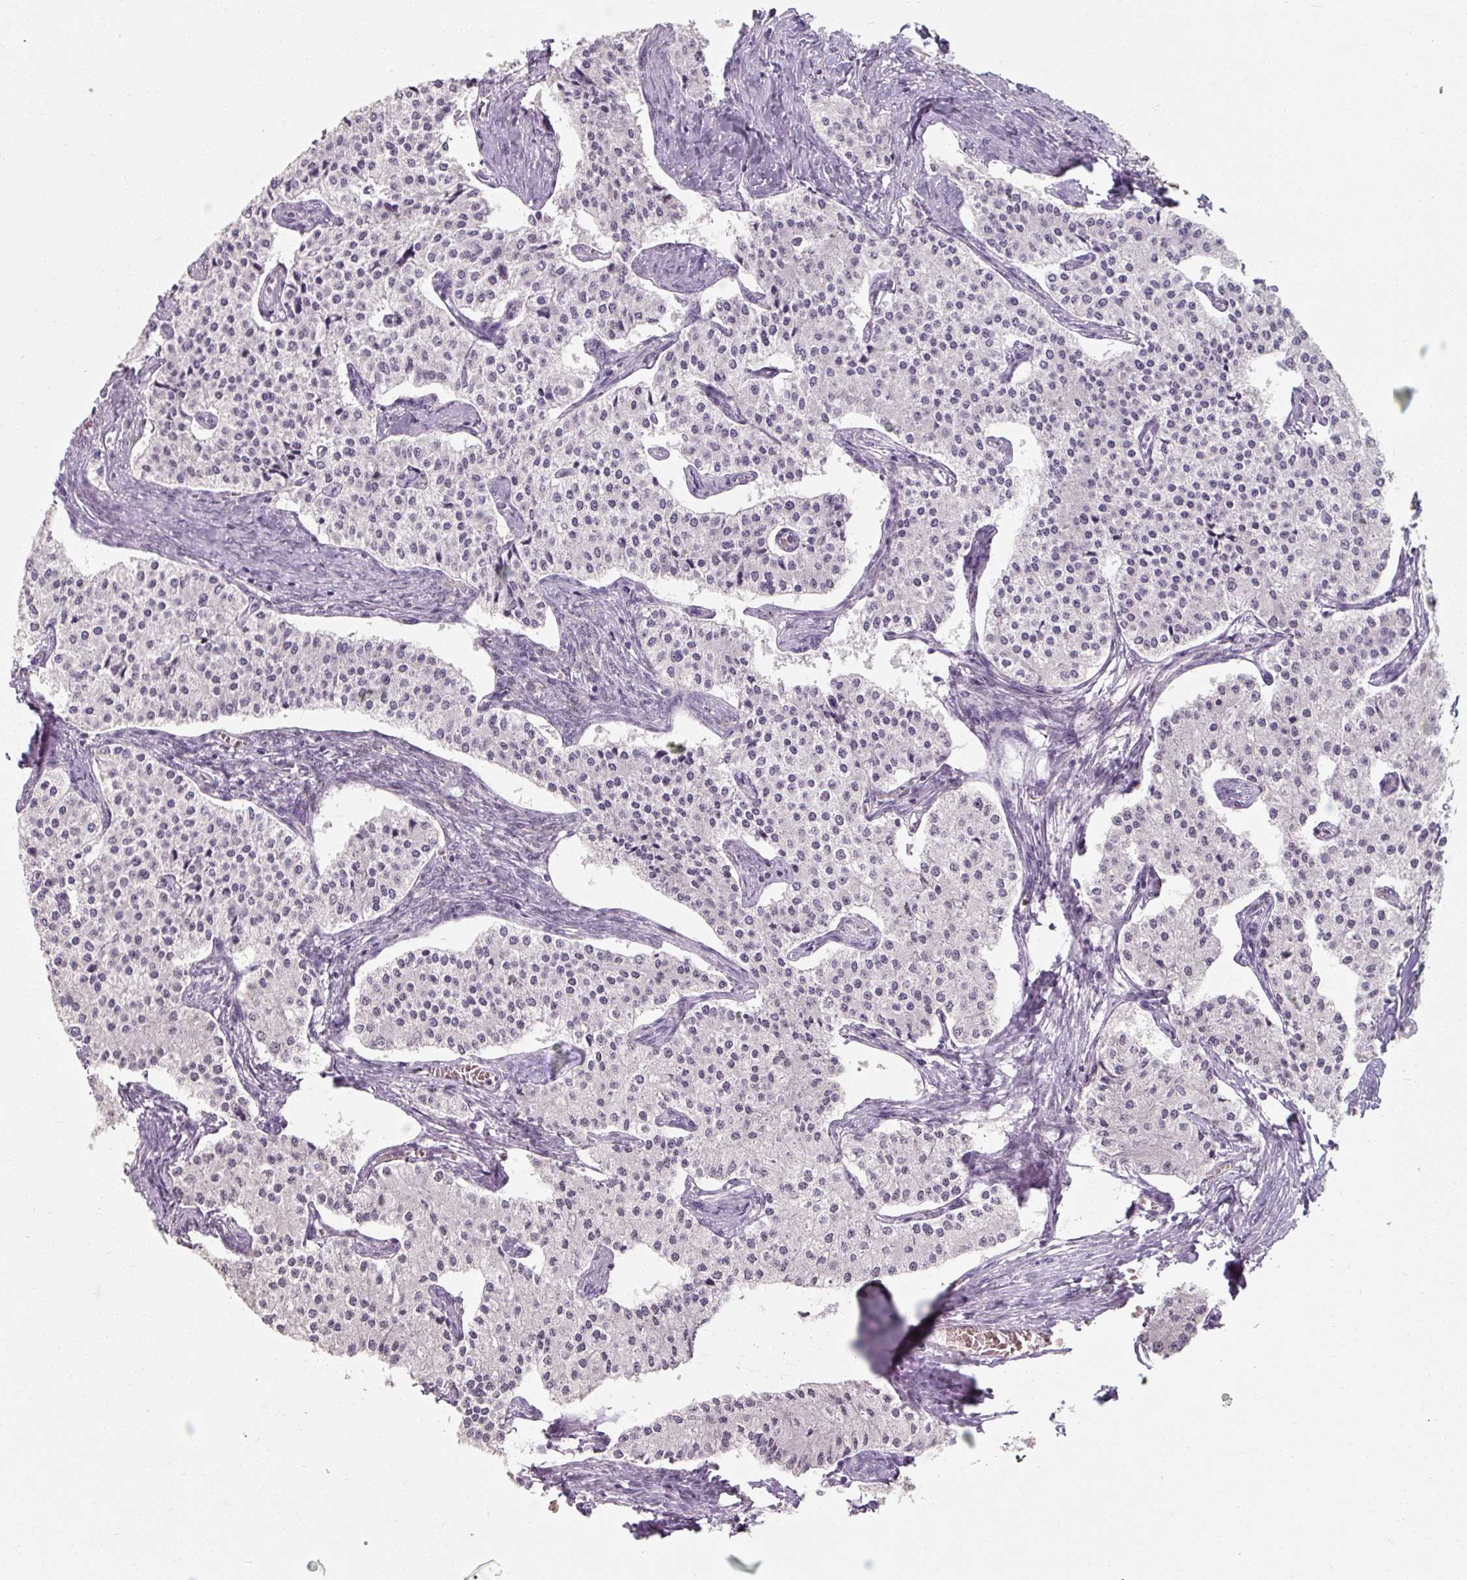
{"staining": {"intensity": "negative", "quantity": "none", "location": "none"}, "tissue": "carcinoid", "cell_type": "Tumor cells", "image_type": "cancer", "snomed": [{"axis": "morphology", "description": "Carcinoid, malignant, NOS"}, {"axis": "topography", "description": "Colon"}], "caption": "The histopathology image displays no staining of tumor cells in malignant carcinoid.", "gene": "ZFTRAF1", "patient": {"sex": "female", "age": 52}}